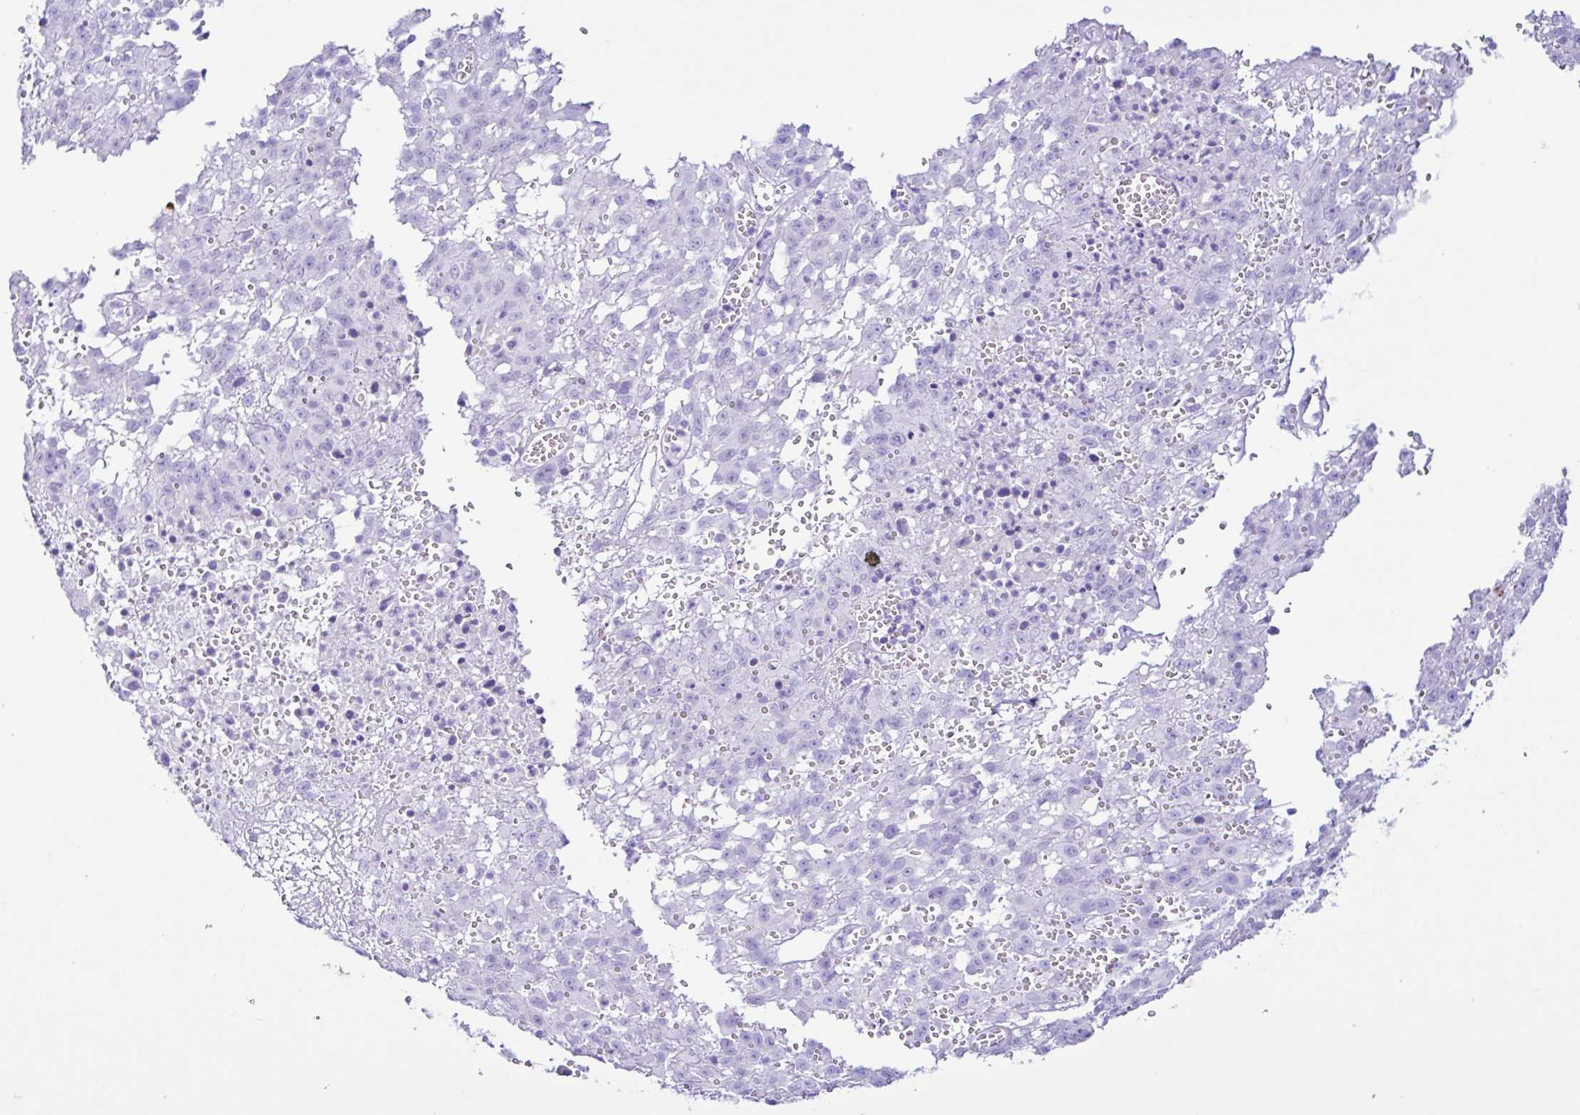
{"staining": {"intensity": "negative", "quantity": "none", "location": "none"}, "tissue": "melanoma", "cell_type": "Tumor cells", "image_type": "cancer", "snomed": [{"axis": "morphology", "description": "Malignant melanoma, NOS"}, {"axis": "topography", "description": "Skin"}], "caption": "Immunohistochemistry (IHC) image of neoplastic tissue: malignant melanoma stained with DAB (3,3'-diaminobenzidine) exhibits no significant protein positivity in tumor cells.", "gene": "PIGF", "patient": {"sex": "male", "age": 46}}